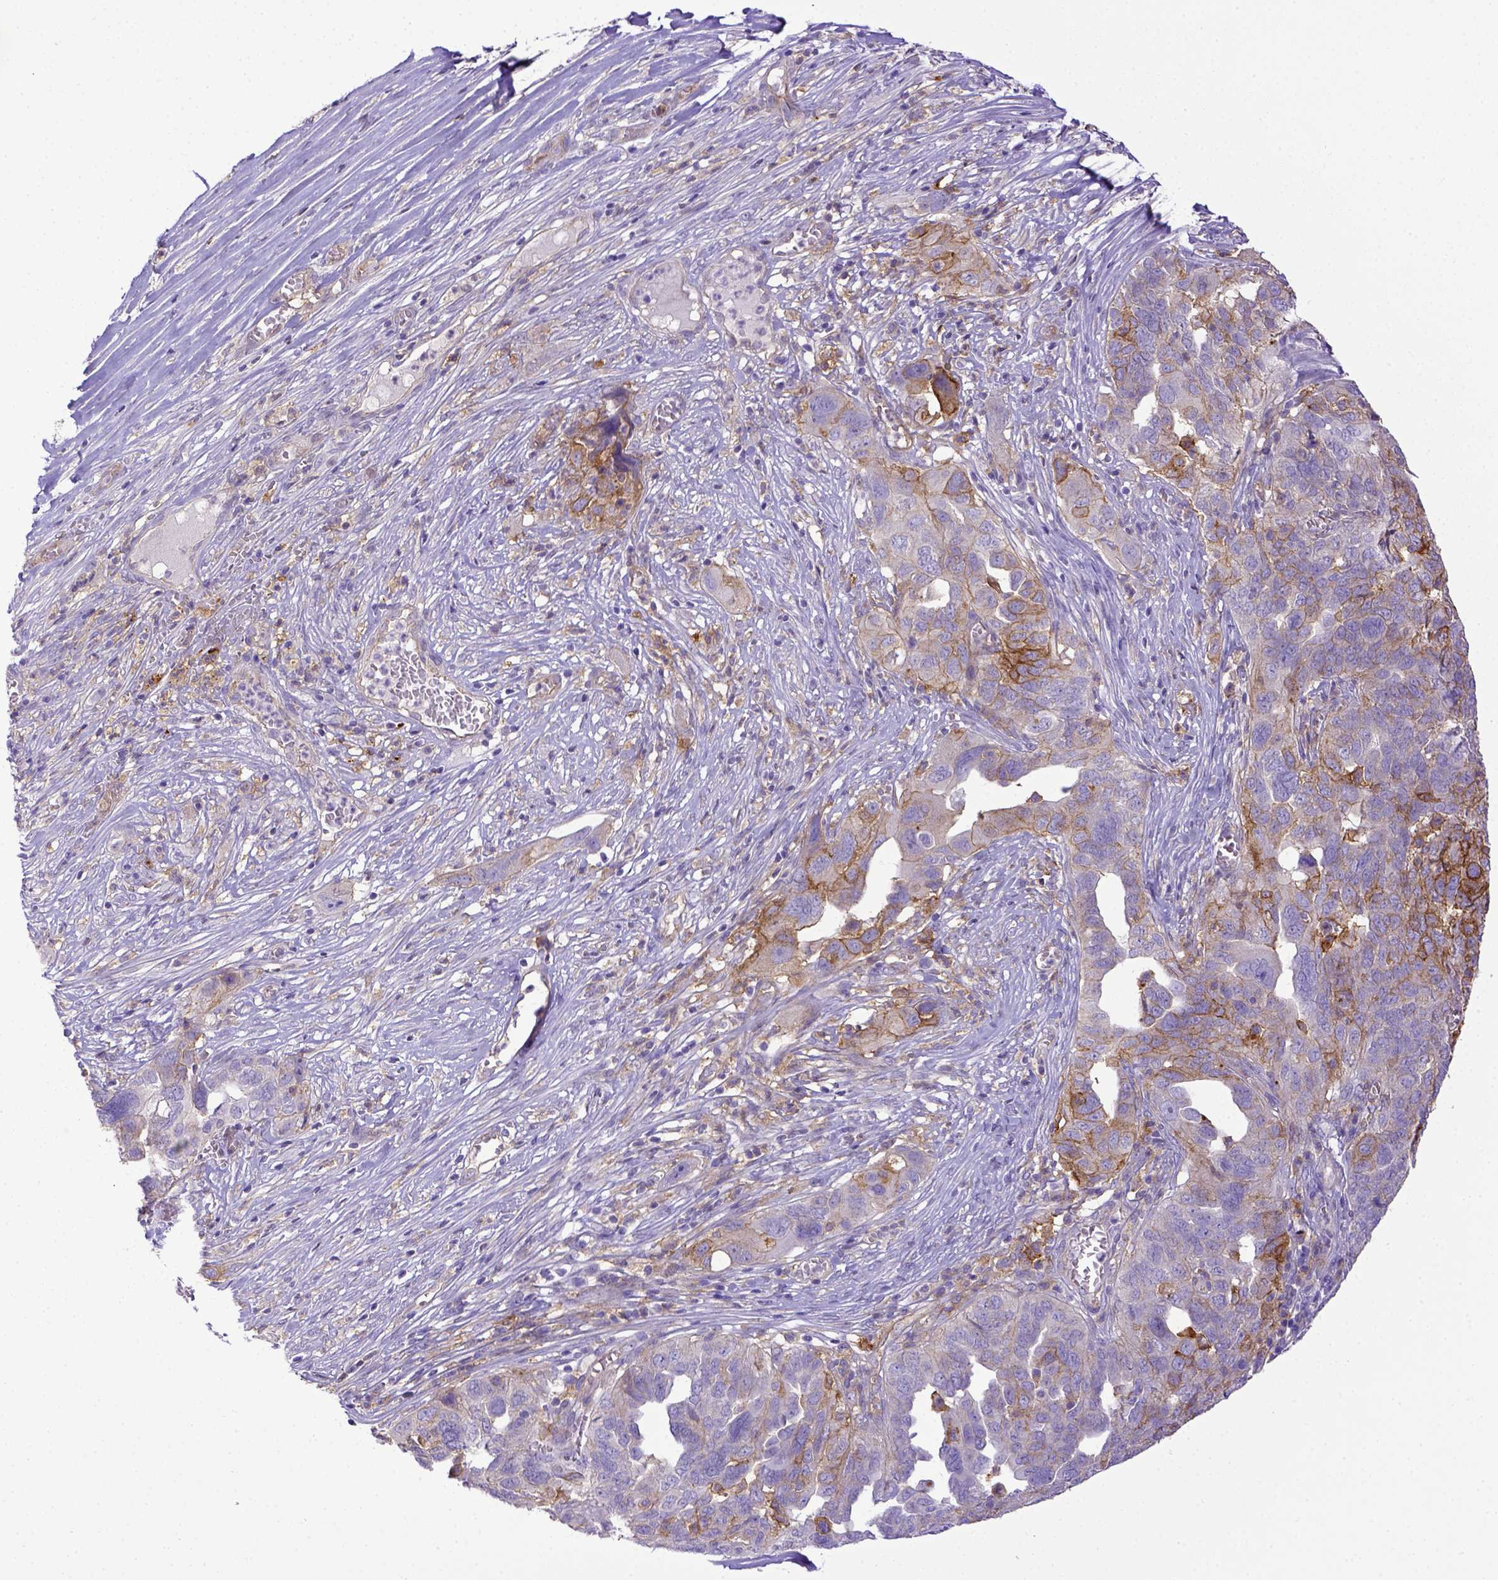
{"staining": {"intensity": "moderate", "quantity": "<25%", "location": "cytoplasmic/membranous"}, "tissue": "ovarian cancer", "cell_type": "Tumor cells", "image_type": "cancer", "snomed": [{"axis": "morphology", "description": "Carcinoma, endometroid"}, {"axis": "topography", "description": "Soft tissue"}, {"axis": "topography", "description": "Ovary"}], "caption": "IHC of human ovarian endometroid carcinoma shows low levels of moderate cytoplasmic/membranous expression in about <25% of tumor cells. The staining was performed using DAB, with brown indicating positive protein expression. Nuclei are stained blue with hematoxylin.", "gene": "CD40", "patient": {"sex": "female", "age": 52}}